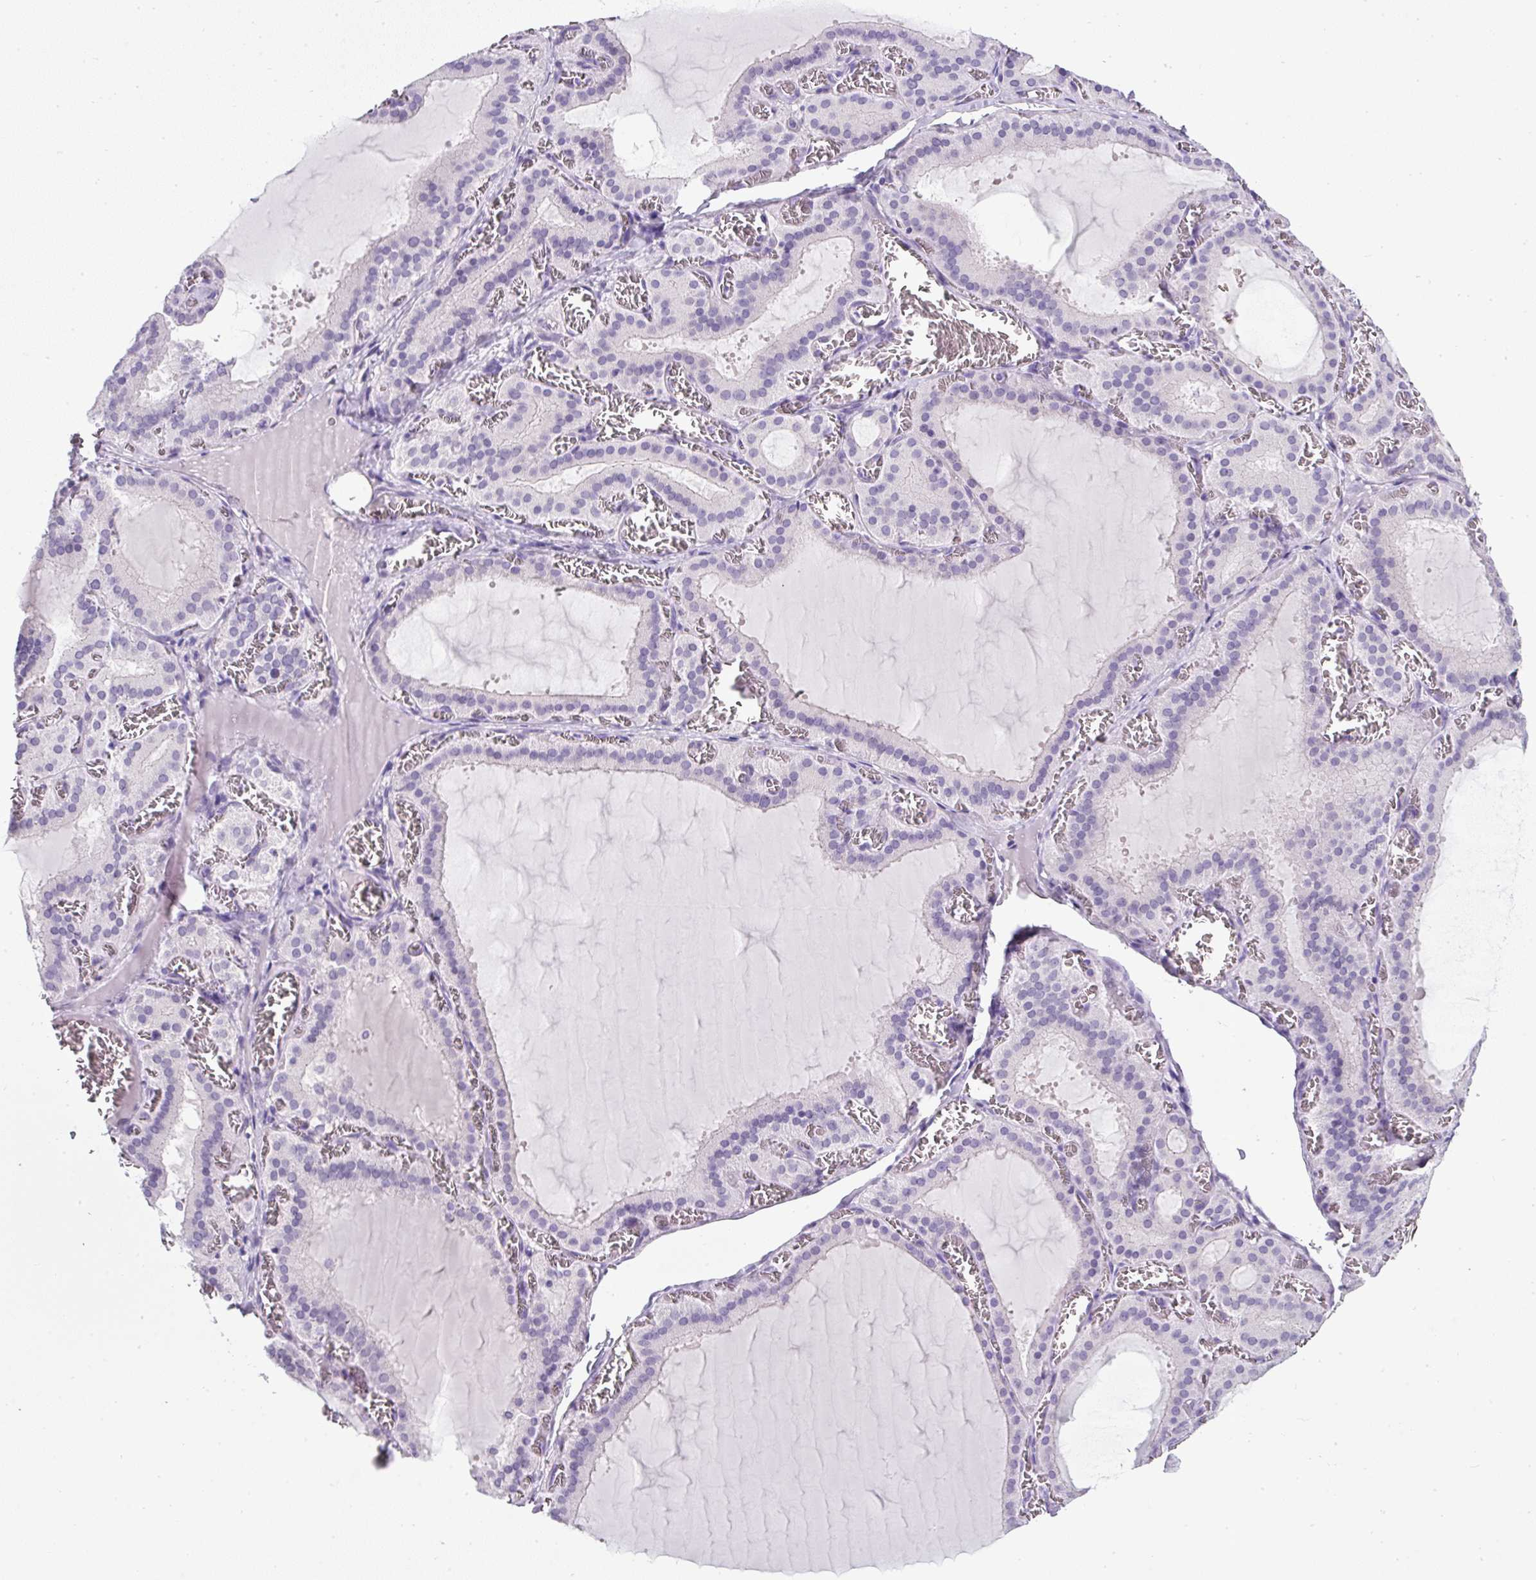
{"staining": {"intensity": "negative", "quantity": "none", "location": "none"}, "tissue": "thyroid gland", "cell_type": "Glandular cells", "image_type": "normal", "snomed": [{"axis": "morphology", "description": "Normal tissue, NOS"}, {"axis": "topography", "description": "Thyroid gland"}], "caption": "Thyroid gland was stained to show a protein in brown. There is no significant staining in glandular cells. (DAB (3,3'-diaminobenzidine) immunohistochemistry (IHC) with hematoxylin counter stain).", "gene": "COL9A2", "patient": {"sex": "female", "age": 30}}